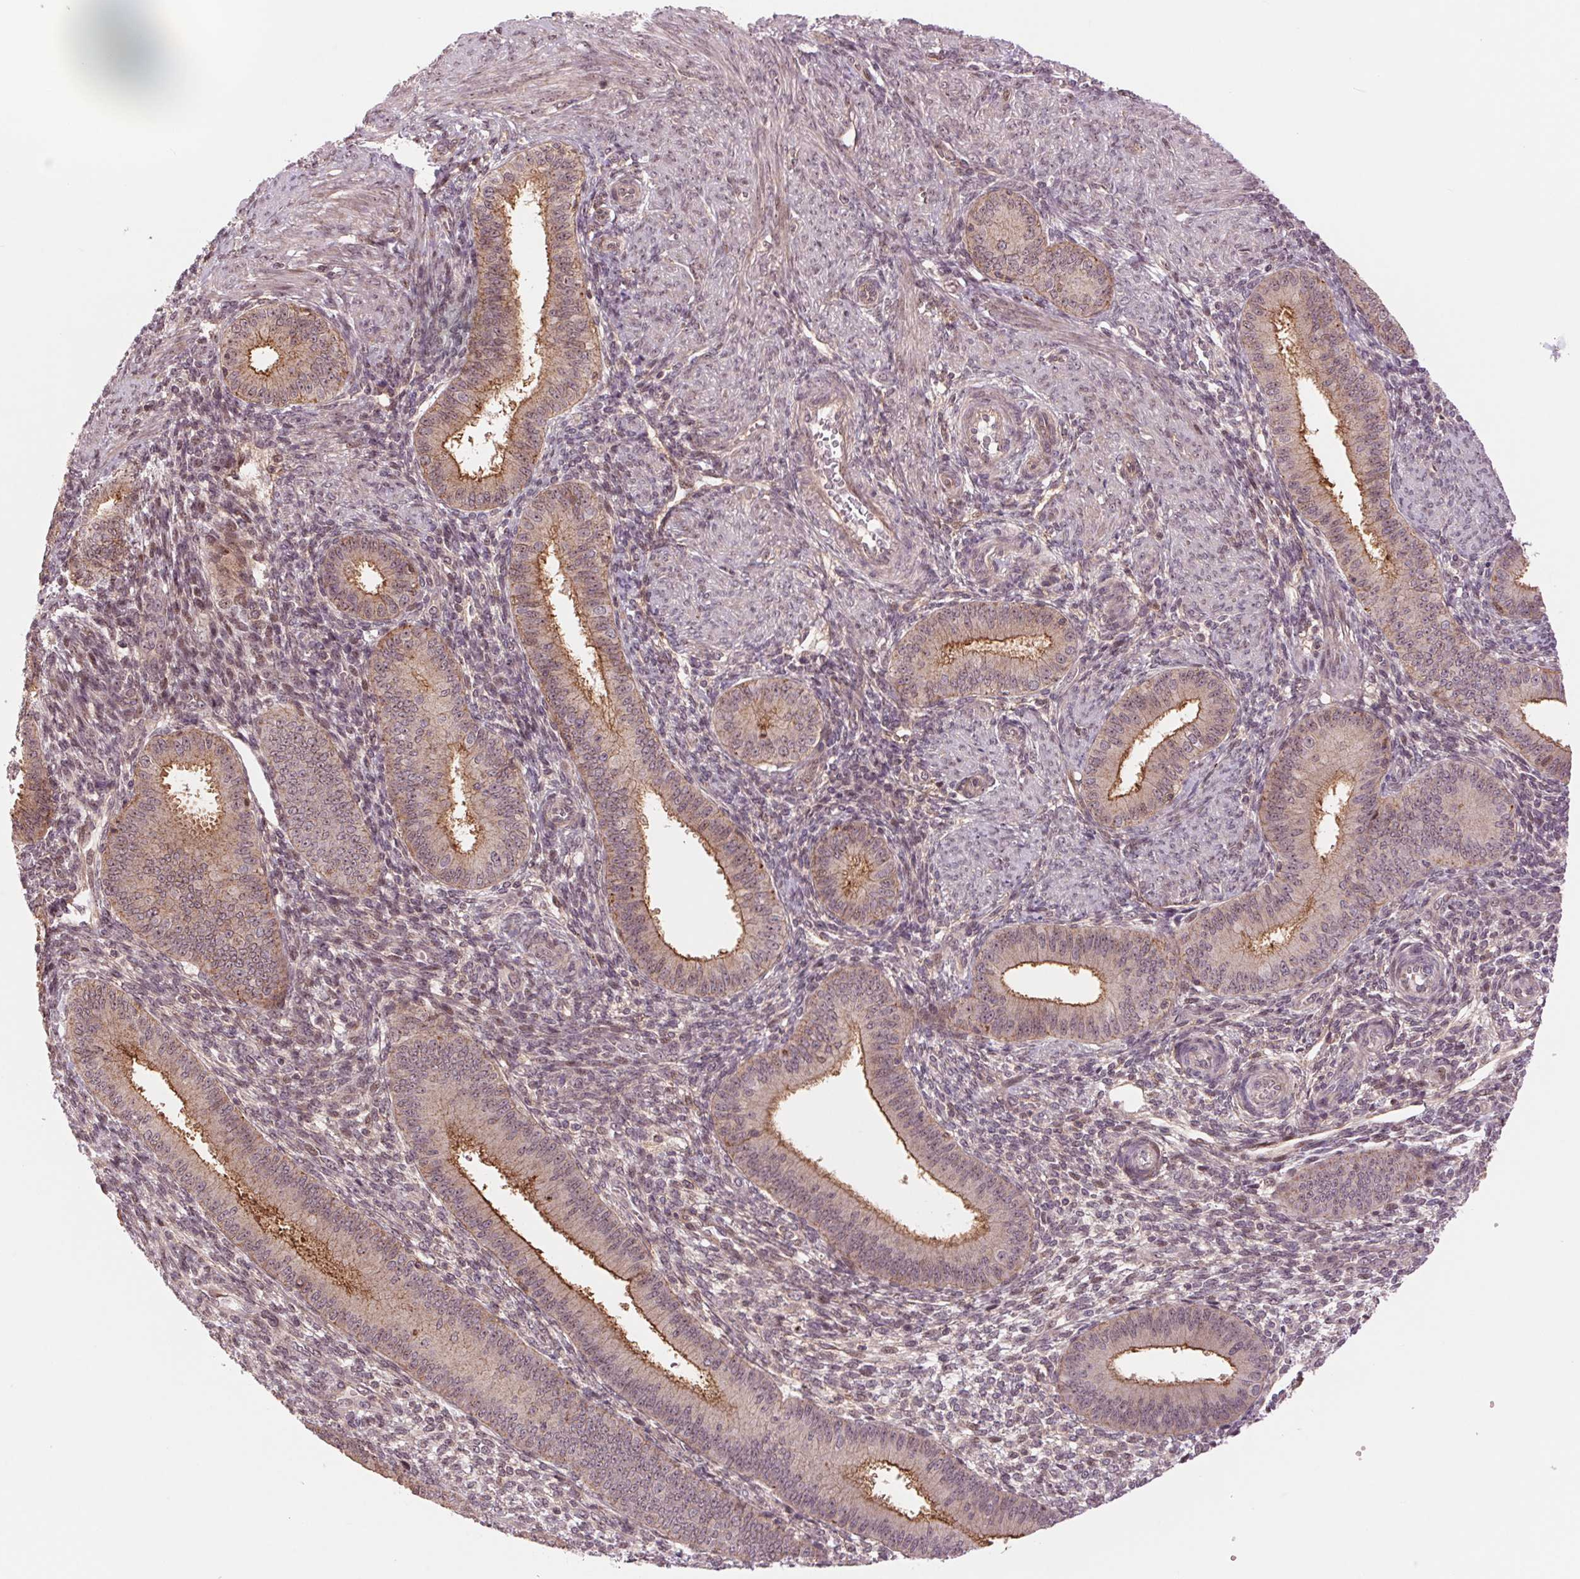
{"staining": {"intensity": "weak", "quantity": "25%-75%", "location": "cytoplasmic/membranous"}, "tissue": "endometrium", "cell_type": "Cells in endometrial stroma", "image_type": "normal", "snomed": [{"axis": "morphology", "description": "Normal tissue, NOS"}, {"axis": "topography", "description": "Endometrium"}], "caption": "Immunohistochemistry (DAB) staining of benign endometrium reveals weak cytoplasmic/membranous protein positivity in approximately 25%-75% of cells in endometrial stroma.", "gene": "CHMP4B", "patient": {"sex": "female", "age": 39}}